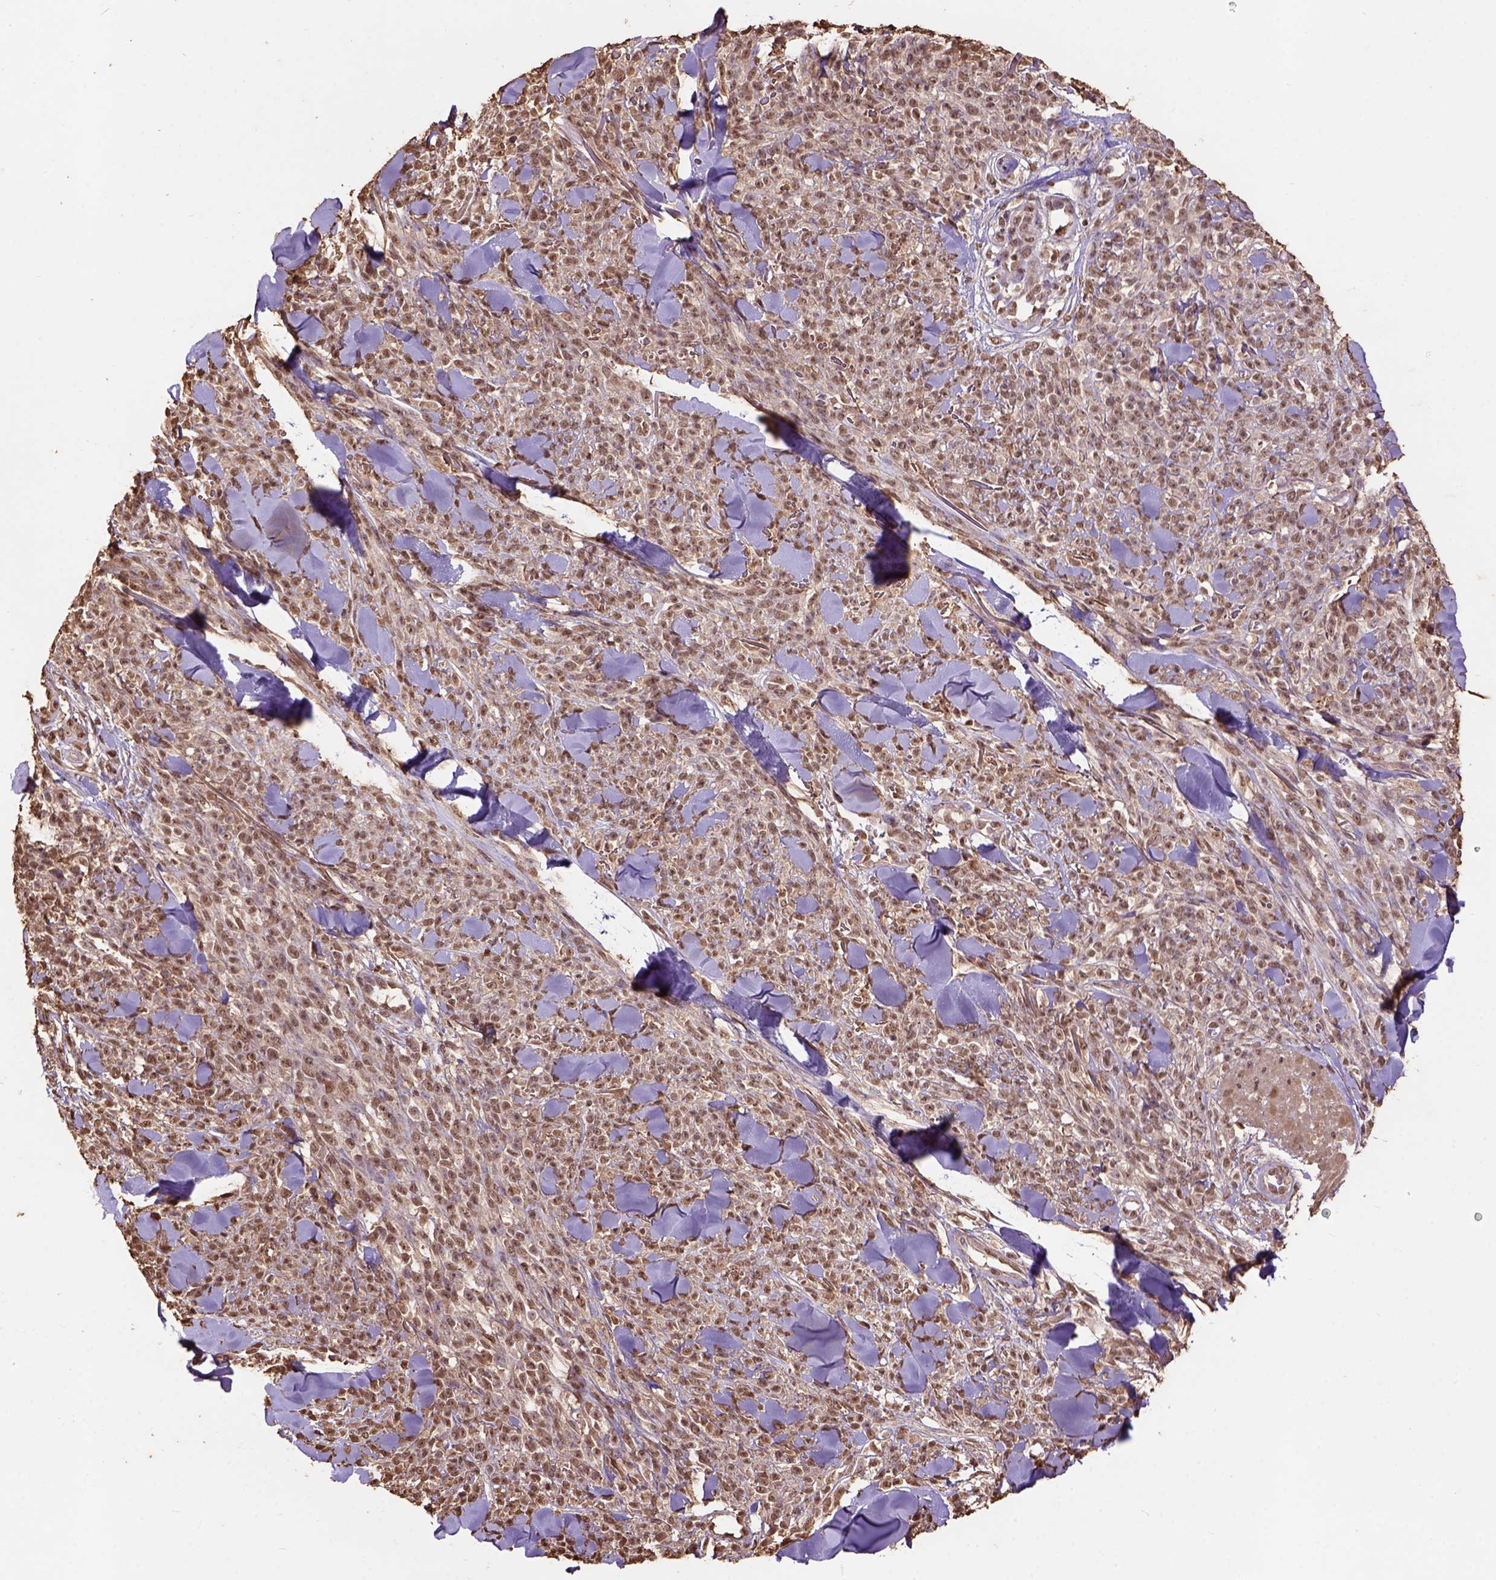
{"staining": {"intensity": "moderate", "quantity": "25%-75%", "location": "nuclear"}, "tissue": "melanoma", "cell_type": "Tumor cells", "image_type": "cancer", "snomed": [{"axis": "morphology", "description": "Malignant melanoma, NOS"}, {"axis": "topography", "description": "Skin"}, {"axis": "topography", "description": "Skin of trunk"}], "caption": "This is a micrograph of immunohistochemistry staining of melanoma, which shows moderate expression in the nuclear of tumor cells.", "gene": "CSTF2T", "patient": {"sex": "male", "age": 74}}